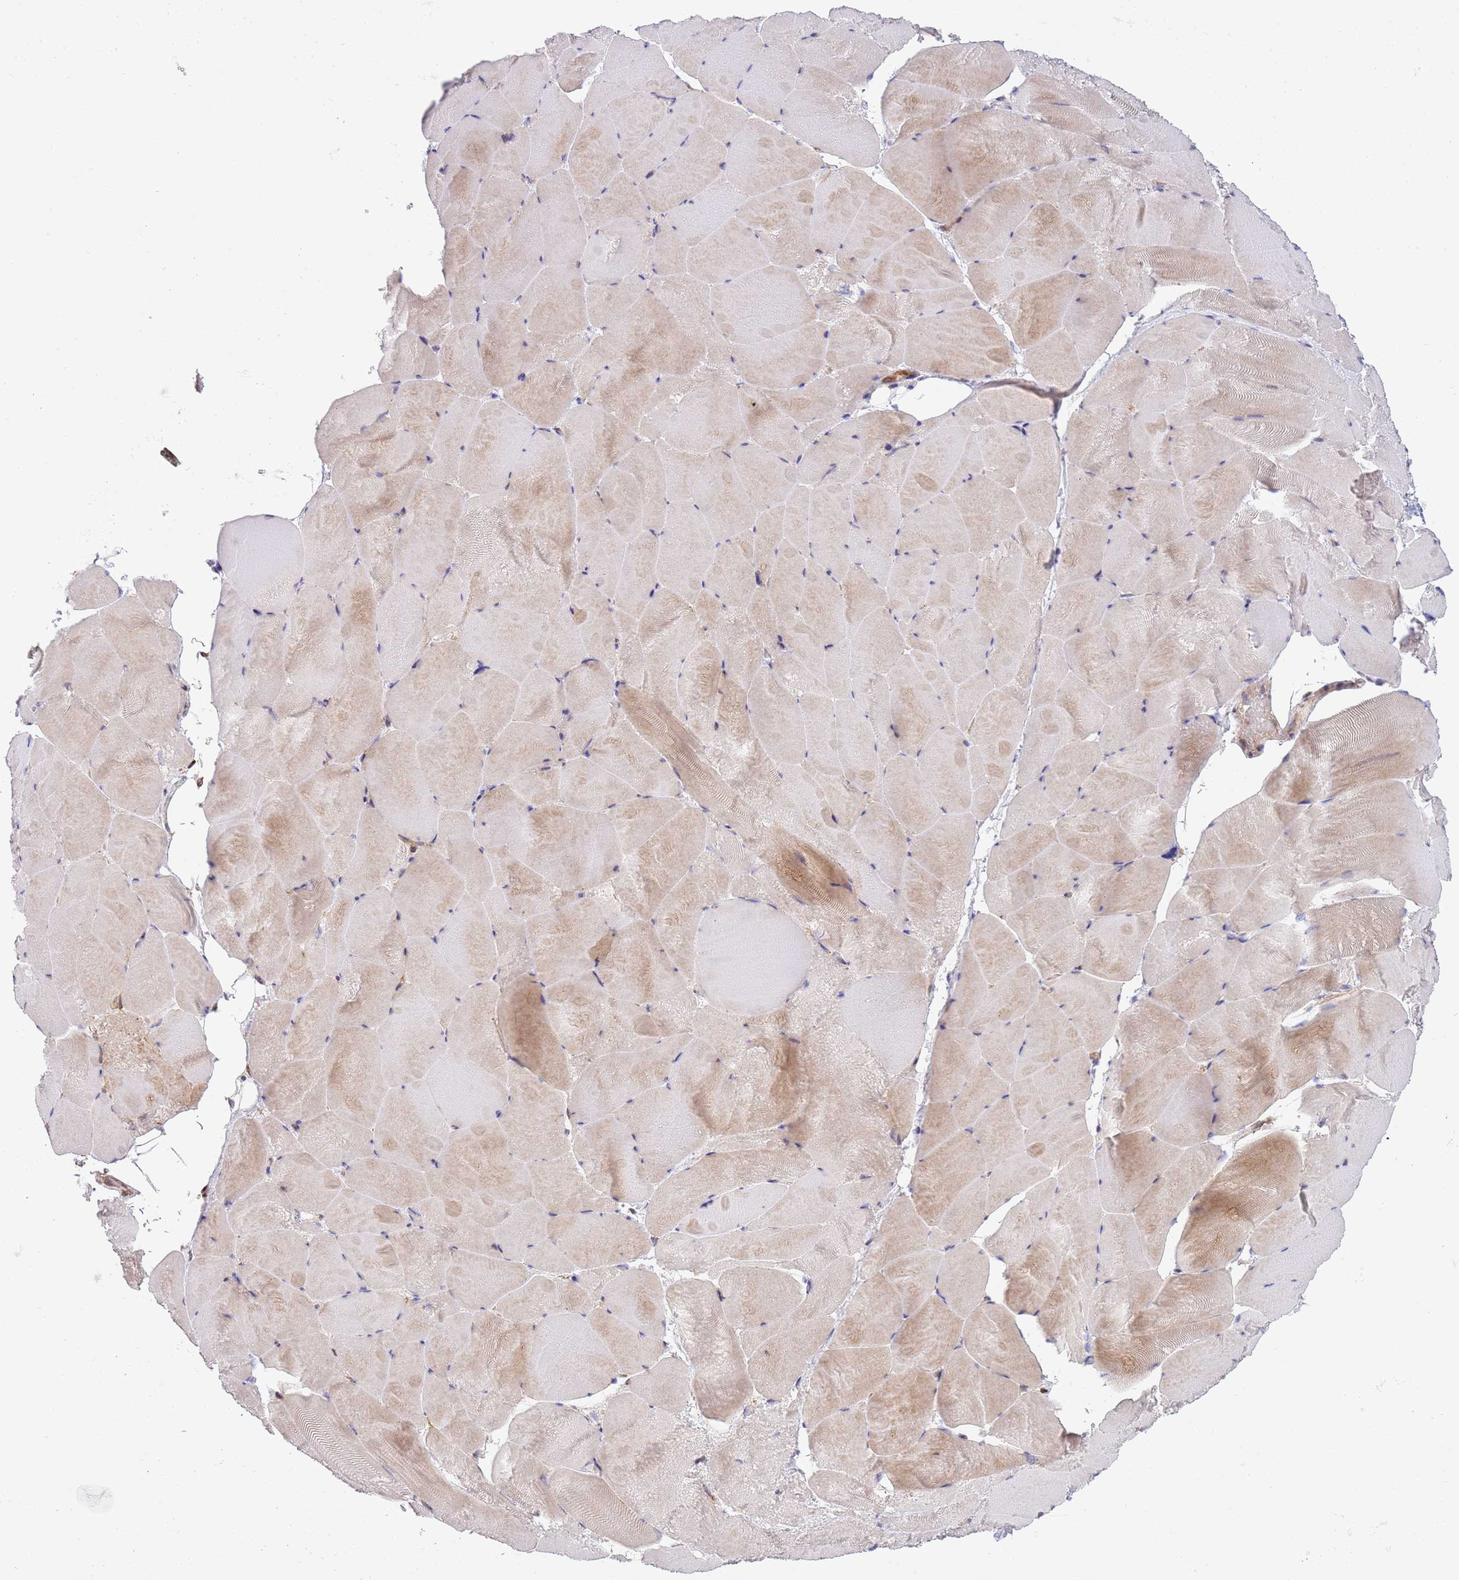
{"staining": {"intensity": "weak", "quantity": "25%-75%", "location": "cytoplasmic/membranous"}, "tissue": "skeletal muscle", "cell_type": "Myocytes", "image_type": "normal", "snomed": [{"axis": "morphology", "description": "Normal tissue, NOS"}, {"axis": "topography", "description": "Skeletal muscle"}], "caption": "The histopathology image exhibits a brown stain indicating the presence of a protein in the cytoplasmic/membranous of myocytes in skeletal muscle. (DAB (3,3'-diaminobenzidine) = brown stain, brightfield microscopy at high magnification).", "gene": "TBX10", "patient": {"sex": "female", "age": 64}}